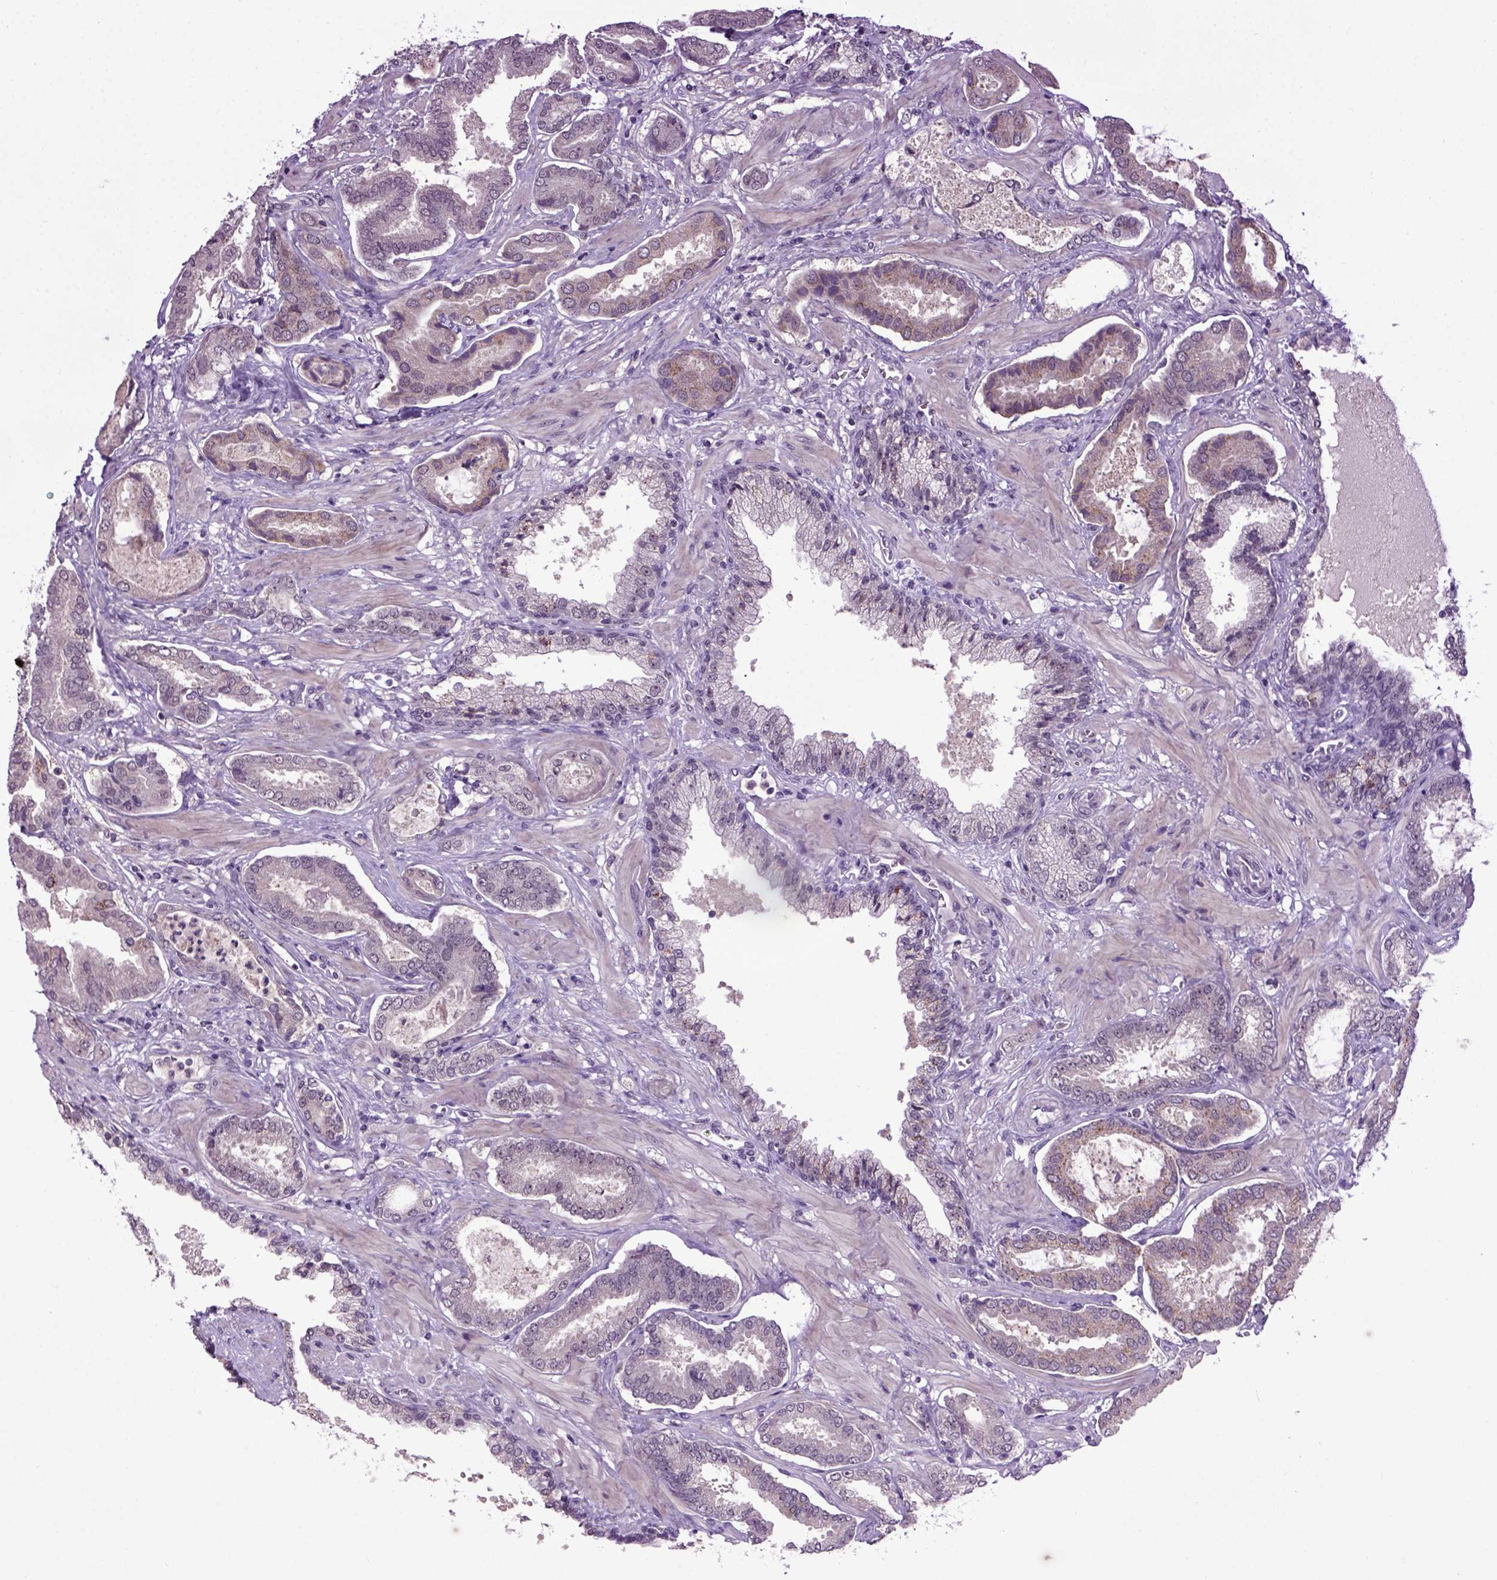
{"staining": {"intensity": "moderate", "quantity": "<25%", "location": "cytoplasmic/membranous"}, "tissue": "prostate cancer", "cell_type": "Tumor cells", "image_type": "cancer", "snomed": [{"axis": "morphology", "description": "Adenocarcinoma, NOS"}, {"axis": "topography", "description": "Prostate"}], "caption": "A micrograph of prostate cancer (adenocarcinoma) stained for a protein reveals moderate cytoplasmic/membranous brown staining in tumor cells. (DAB IHC with brightfield microscopy, high magnification).", "gene": "RAB43", "patient": {"sex": "male", "age": 64}}